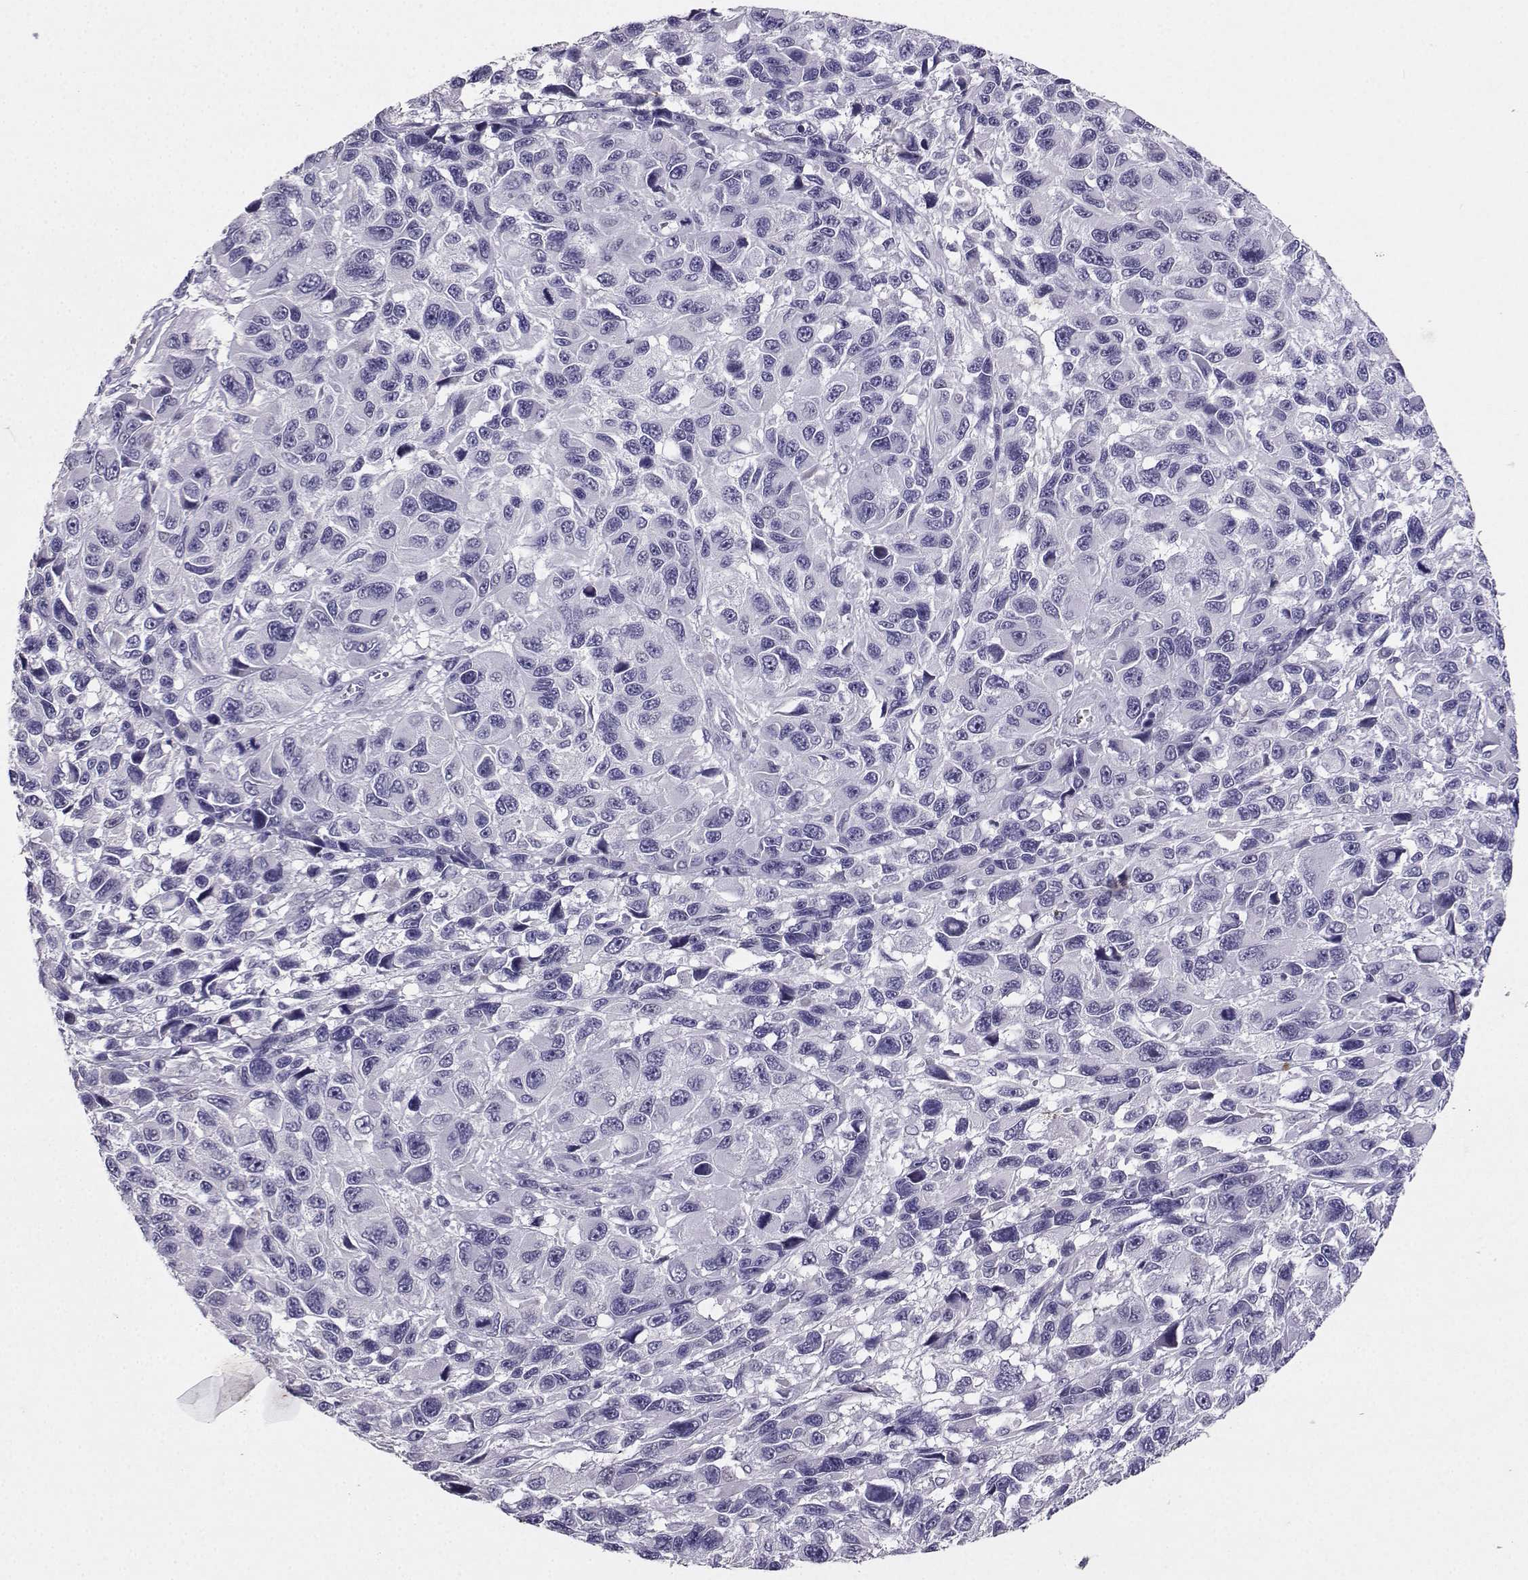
{"staining": {"intensity": "negative", "quantity": "none", "location": "none"}, "tissue": "melanoma", "cell_type": "Tumor cells", "image_type": "cancer", "snomed": [{"axis": "morphology", "description": "Malignant melanoma, NOS"}, {"axis": "topography", "description": "Skin"}], "caption": "This is an immunohistochemistry (IHC) micrograph of human malignant melanoma. There is no positivity in tumor cells.", "gene": "CARTPT", "patient": {"sex": "male", "age": 53}}